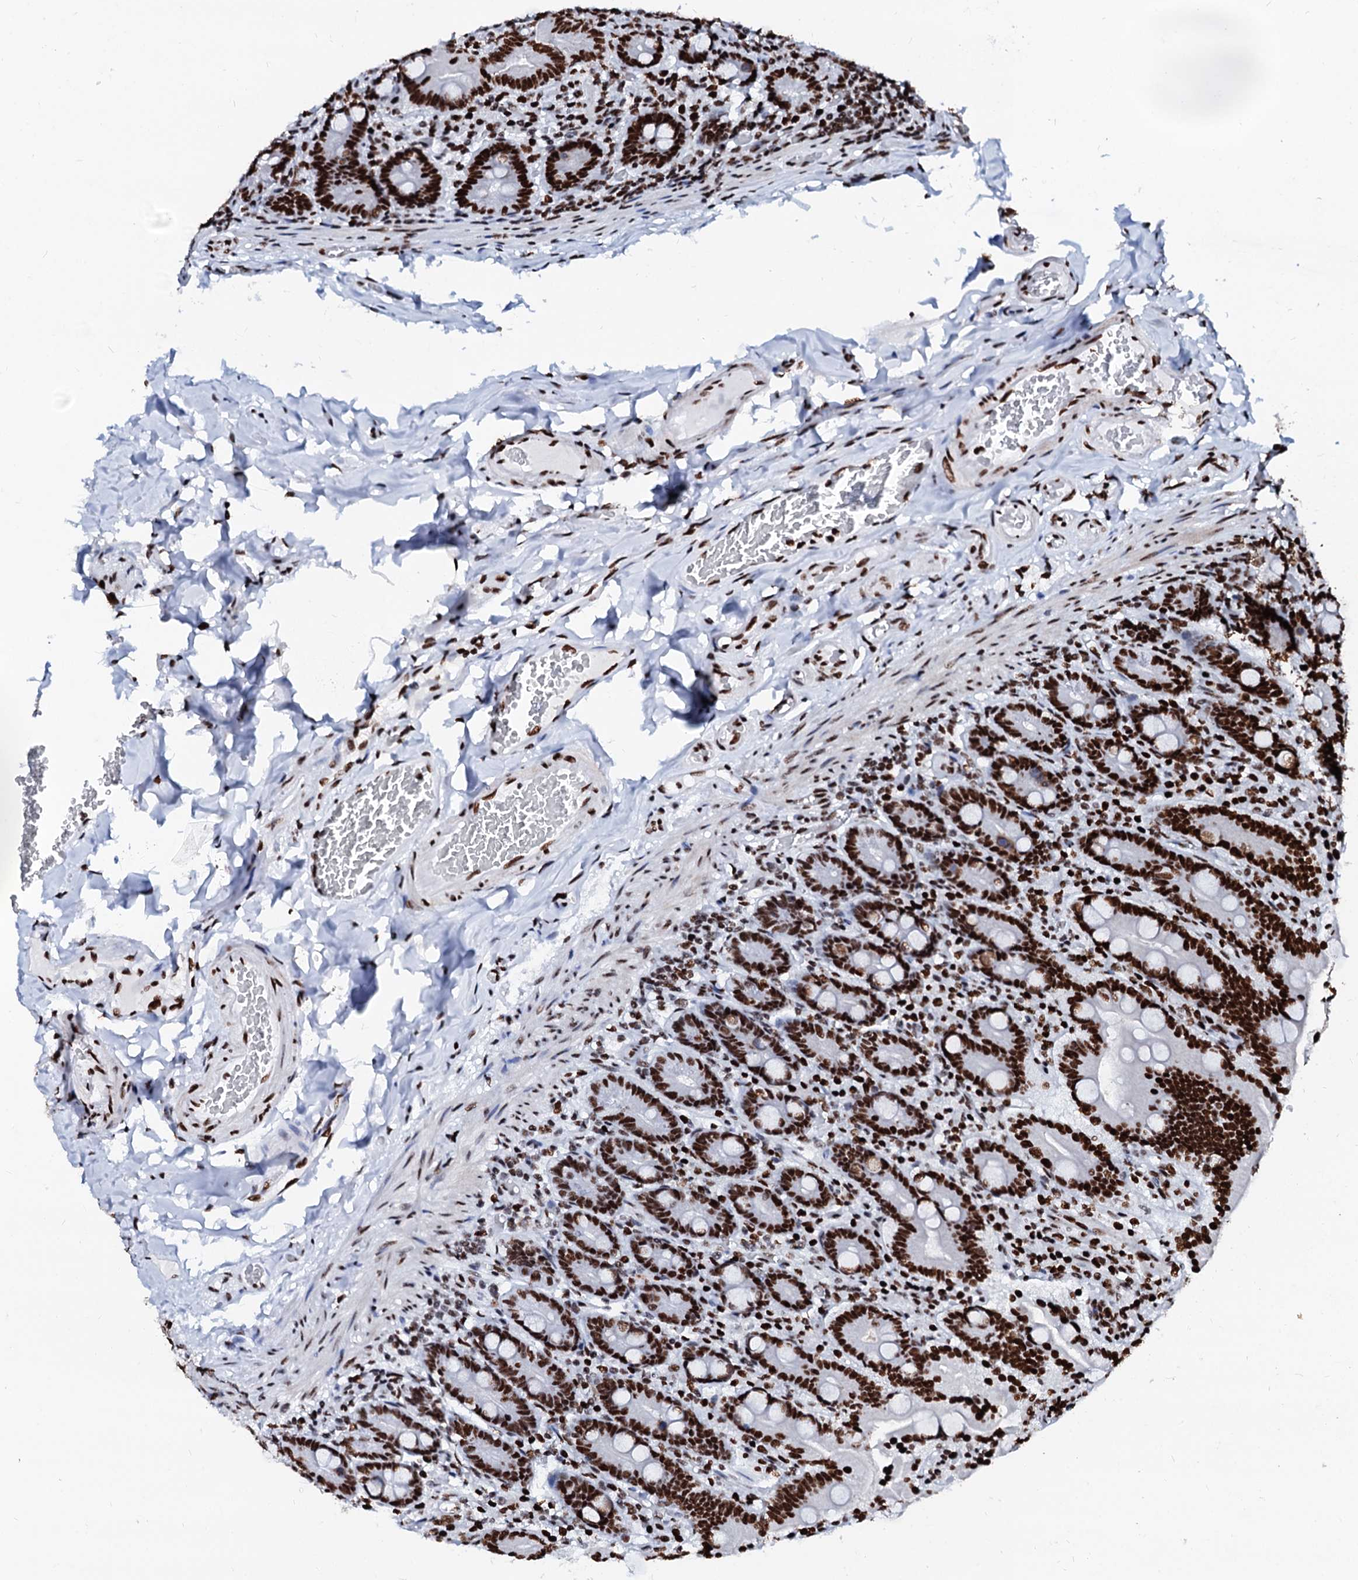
{"staining": {"intensity": "strong", "quantity": ">75%", "location": "nuclear"}, "tissue": "duodenum", "cell_type": "Glandular cells", "image_type": "normal", "snomed": [{"axis": "morphology", "description": "Normal tissue, NOS"}, {"axis": "topography", "description": "Duodenum"}], "caption": "Benign duodenum was stained to show a protein in brown. There is high levels of strong nuclear positivity in about >75% of glandular cells. (brown staining indicates protein expression, while blue staining denotes nuclei).", "gene": "RALY", "patient": {"sex": "female", "age": 62}}